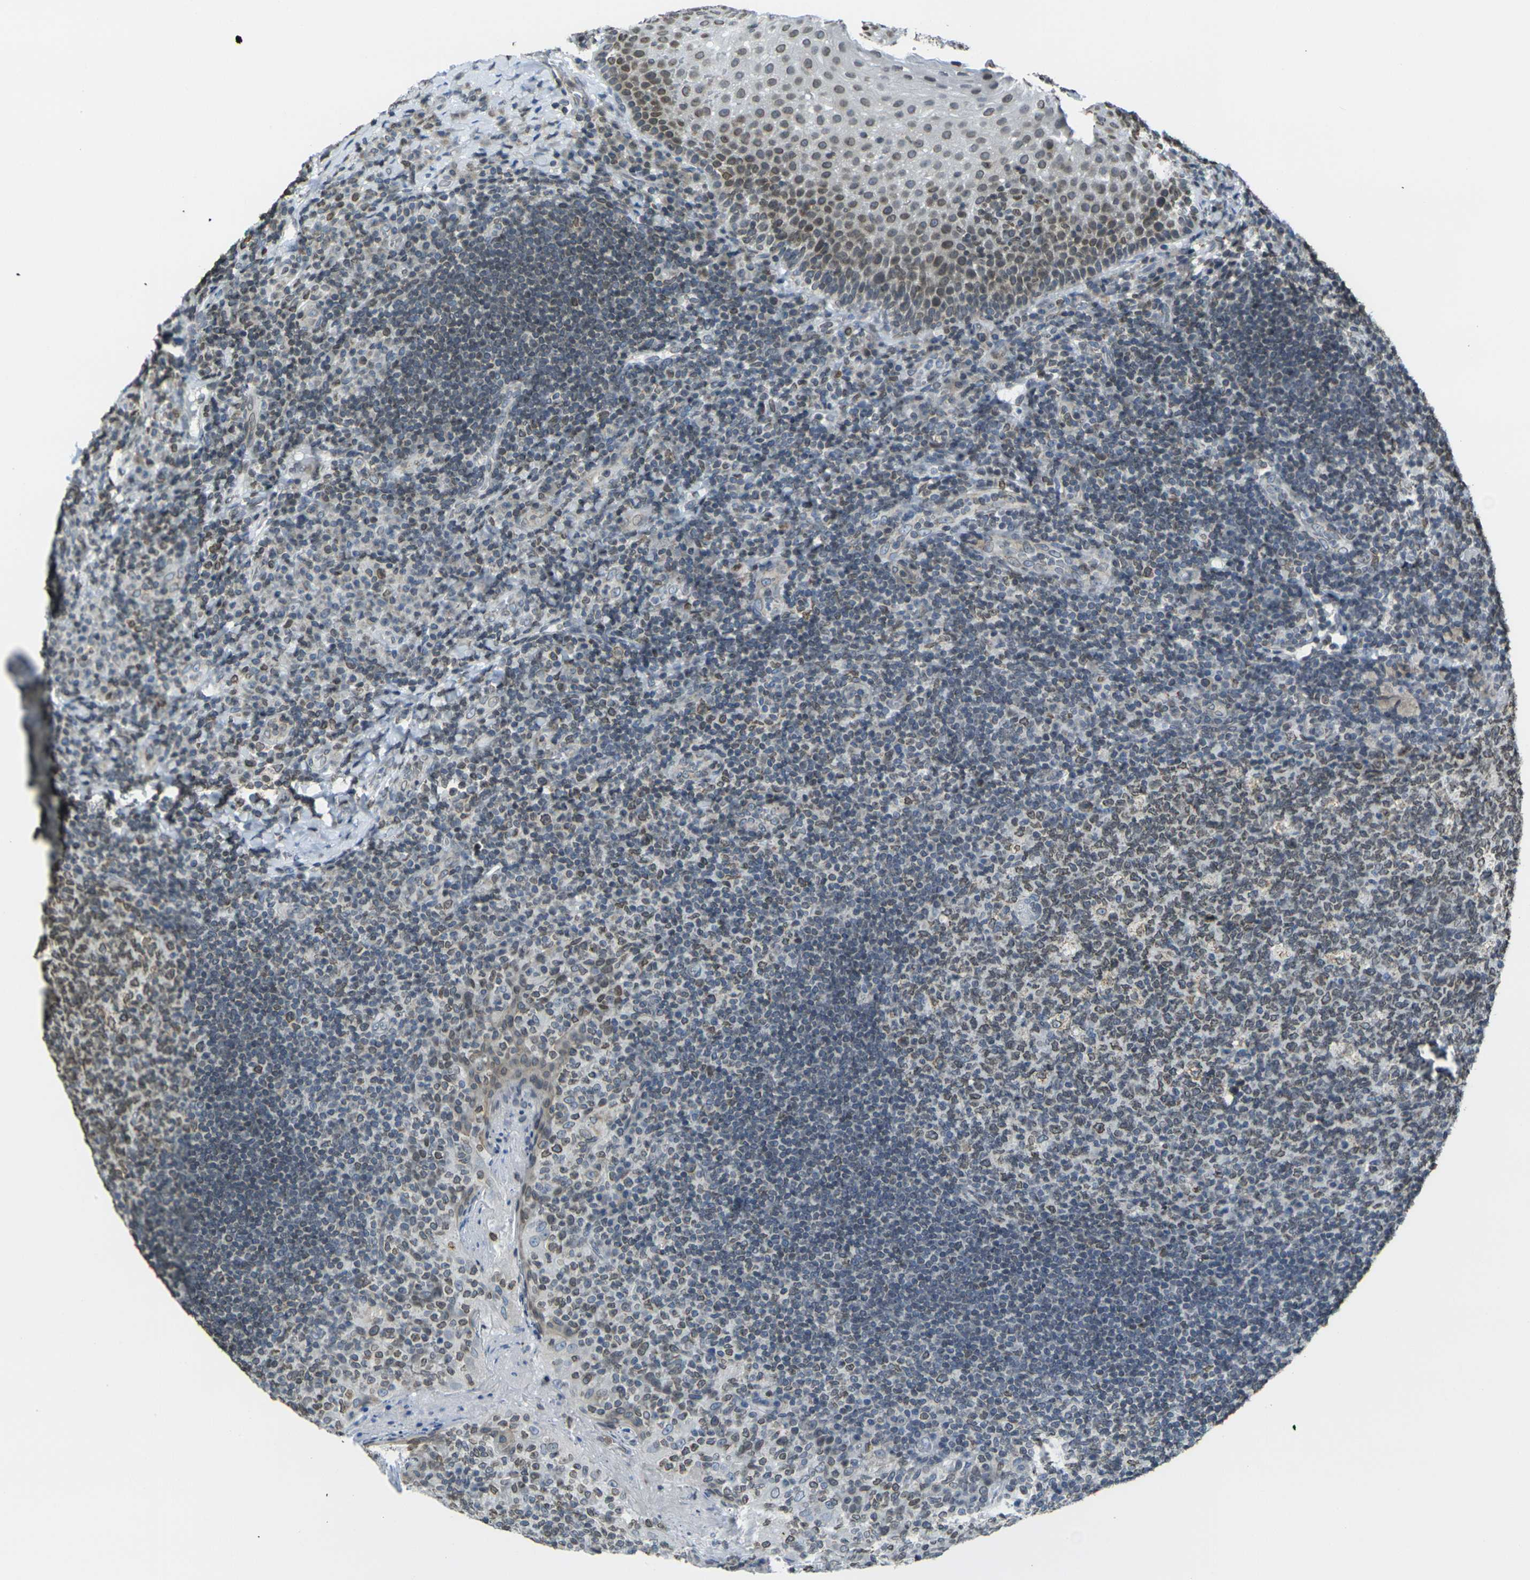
{"staining": {"intensity": "moderate", "quantity": ">75%", "location": "cytoplasmic/membranous,nuclear"}, "tissue": "tonsil", "cell_type": "Germinal center cells", "image_type": "normal", "snomed": [{"axis": "morphology", "description": "Normal tissue, NOS"}, {"axis": "topography", "description": "Tonsil"}], "caption": "Approximately >75% of germinal center cells in unremarkable tonsil show moderate cytoplasmic/membranous,nuclear protein staining as visualized by brown immunohistochemical staining.", "gene": "BRDT", "patient": {"sex": "male", "age": 17}}